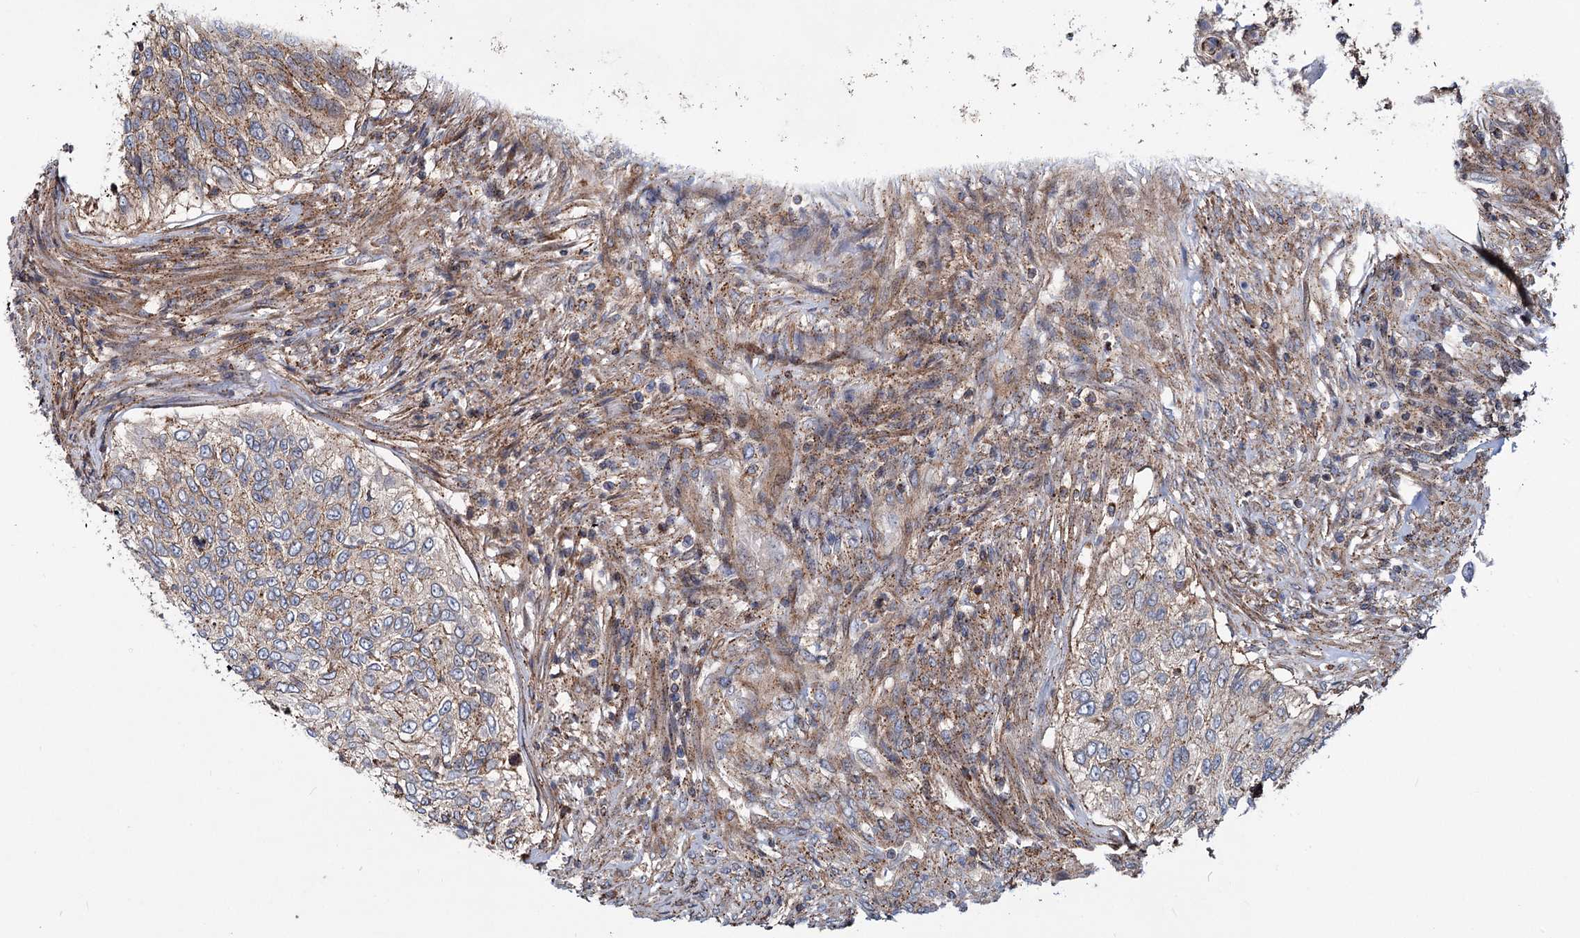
{"staining": {"intensity": "weak", "quantity": "25%-75%", "location": "cytoplasmic/membranous"}, "tissue": "urothelial cancer", "cell_type": "Tumor cells", "image_type": "cancer", "snomed": [{"axis": "morphology", "description": "Urothelial carcinoma, High grade"}, {"axis": "topography", "description": "Urinary bladder"}], "caption": "Protein expression analysis of human urothelial carcinoma (high-grade) reveals weak cytoplasmic/membranous staining in about 25%-75% of tumor cells. The protein is stained brown, and the nuclei are stained in blue (DAB IHC with brightfield microscopy, high magnification).", "gene": "PSEN1", "patient": {"sex": "female", "age": 60}}